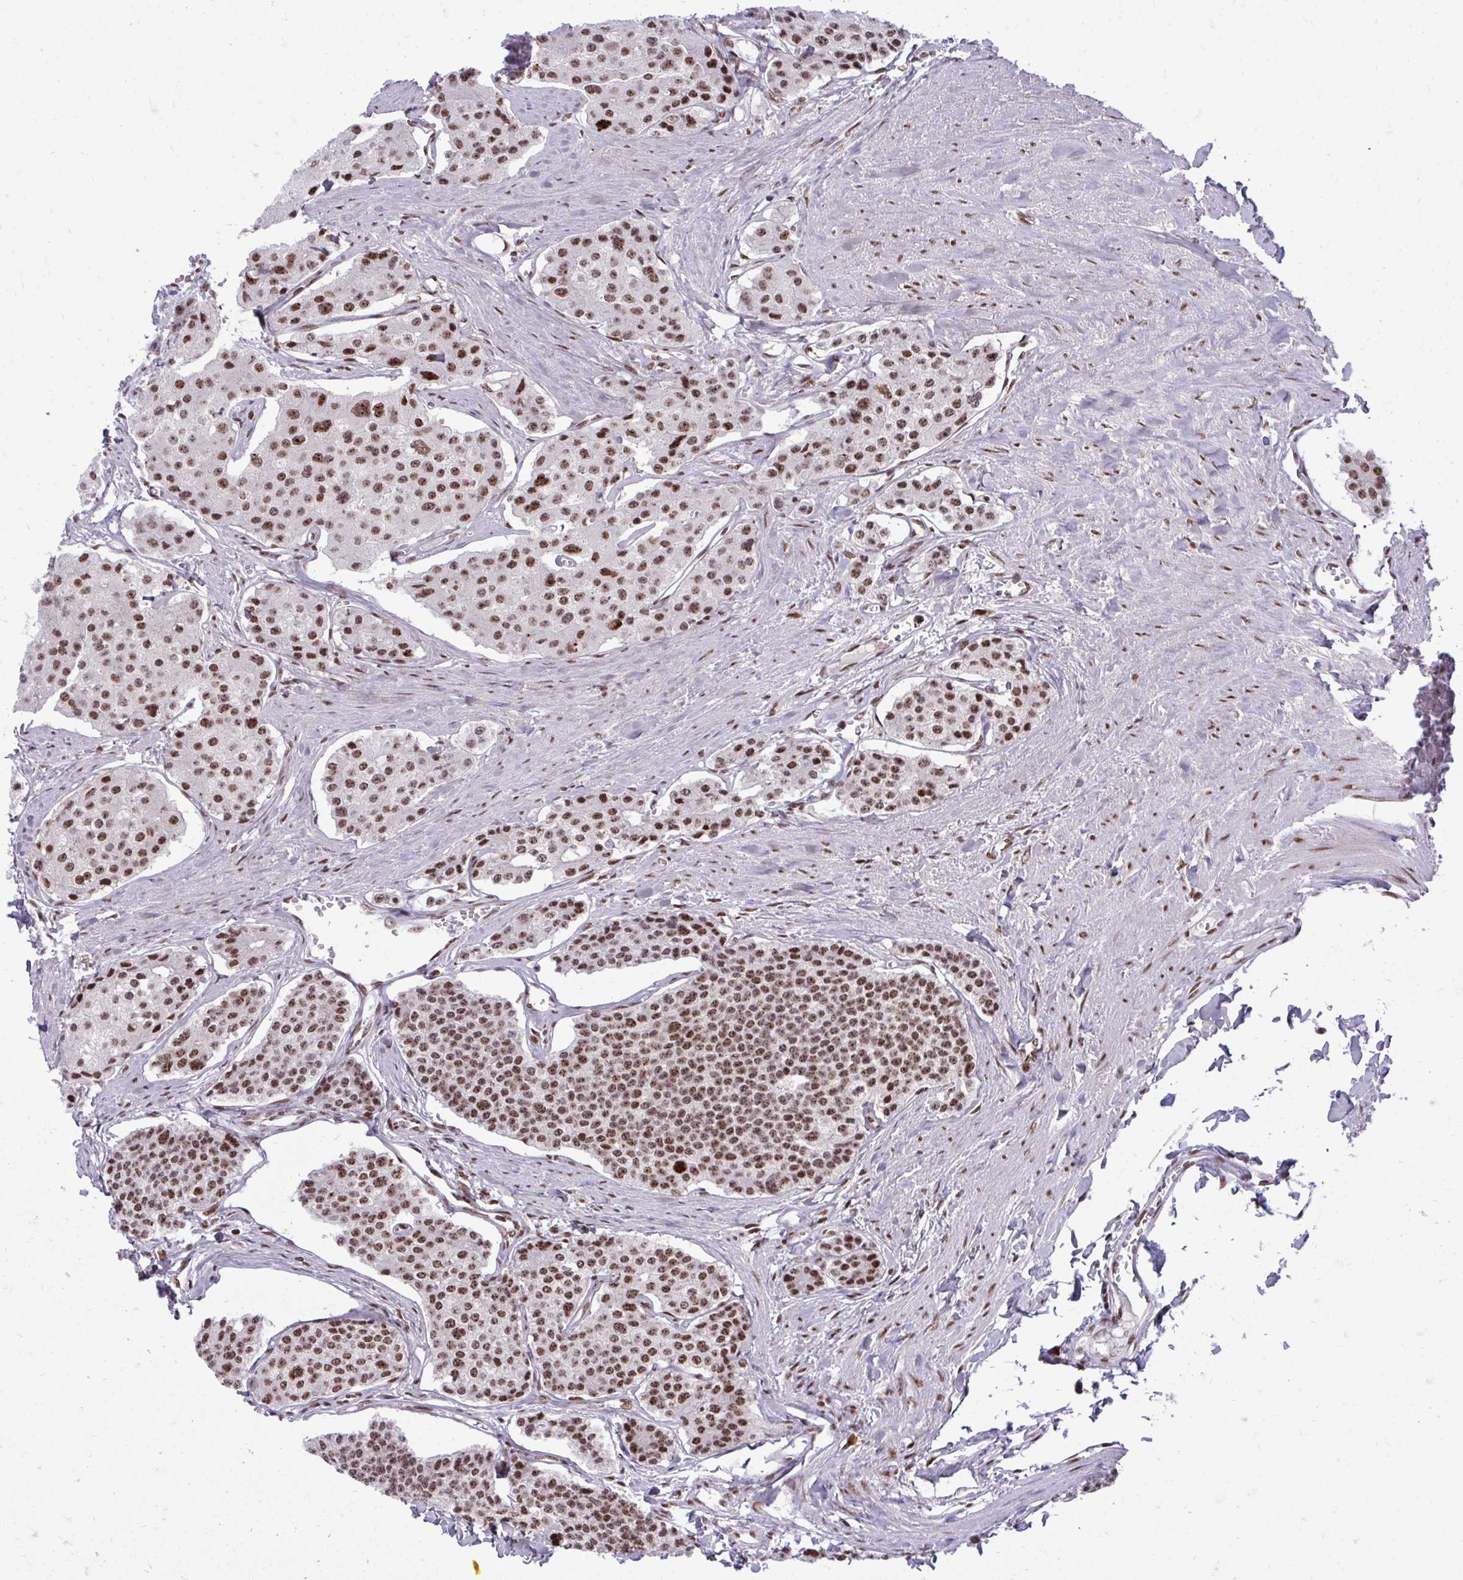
{"staining": {"intensity": "moderate", "quantity": ">75%", "location": "nuclear"}, "tissue": "carcinoid", "cell_type": "Tumor cells", "image_type": "cancer", "snomed": [{"axis": "morphology", "description": "Carcinoid, malignant, NOS"}, {"axis": "topography", "description": "Small intestine"}], "caption": "Moderate nuclear positivity for a protein is appreciated in approximately >75% of tumor cells of malignant carcinoid using IHC.", "gene": "CDYL", "patient": {"sex": "female", "age": 65}}